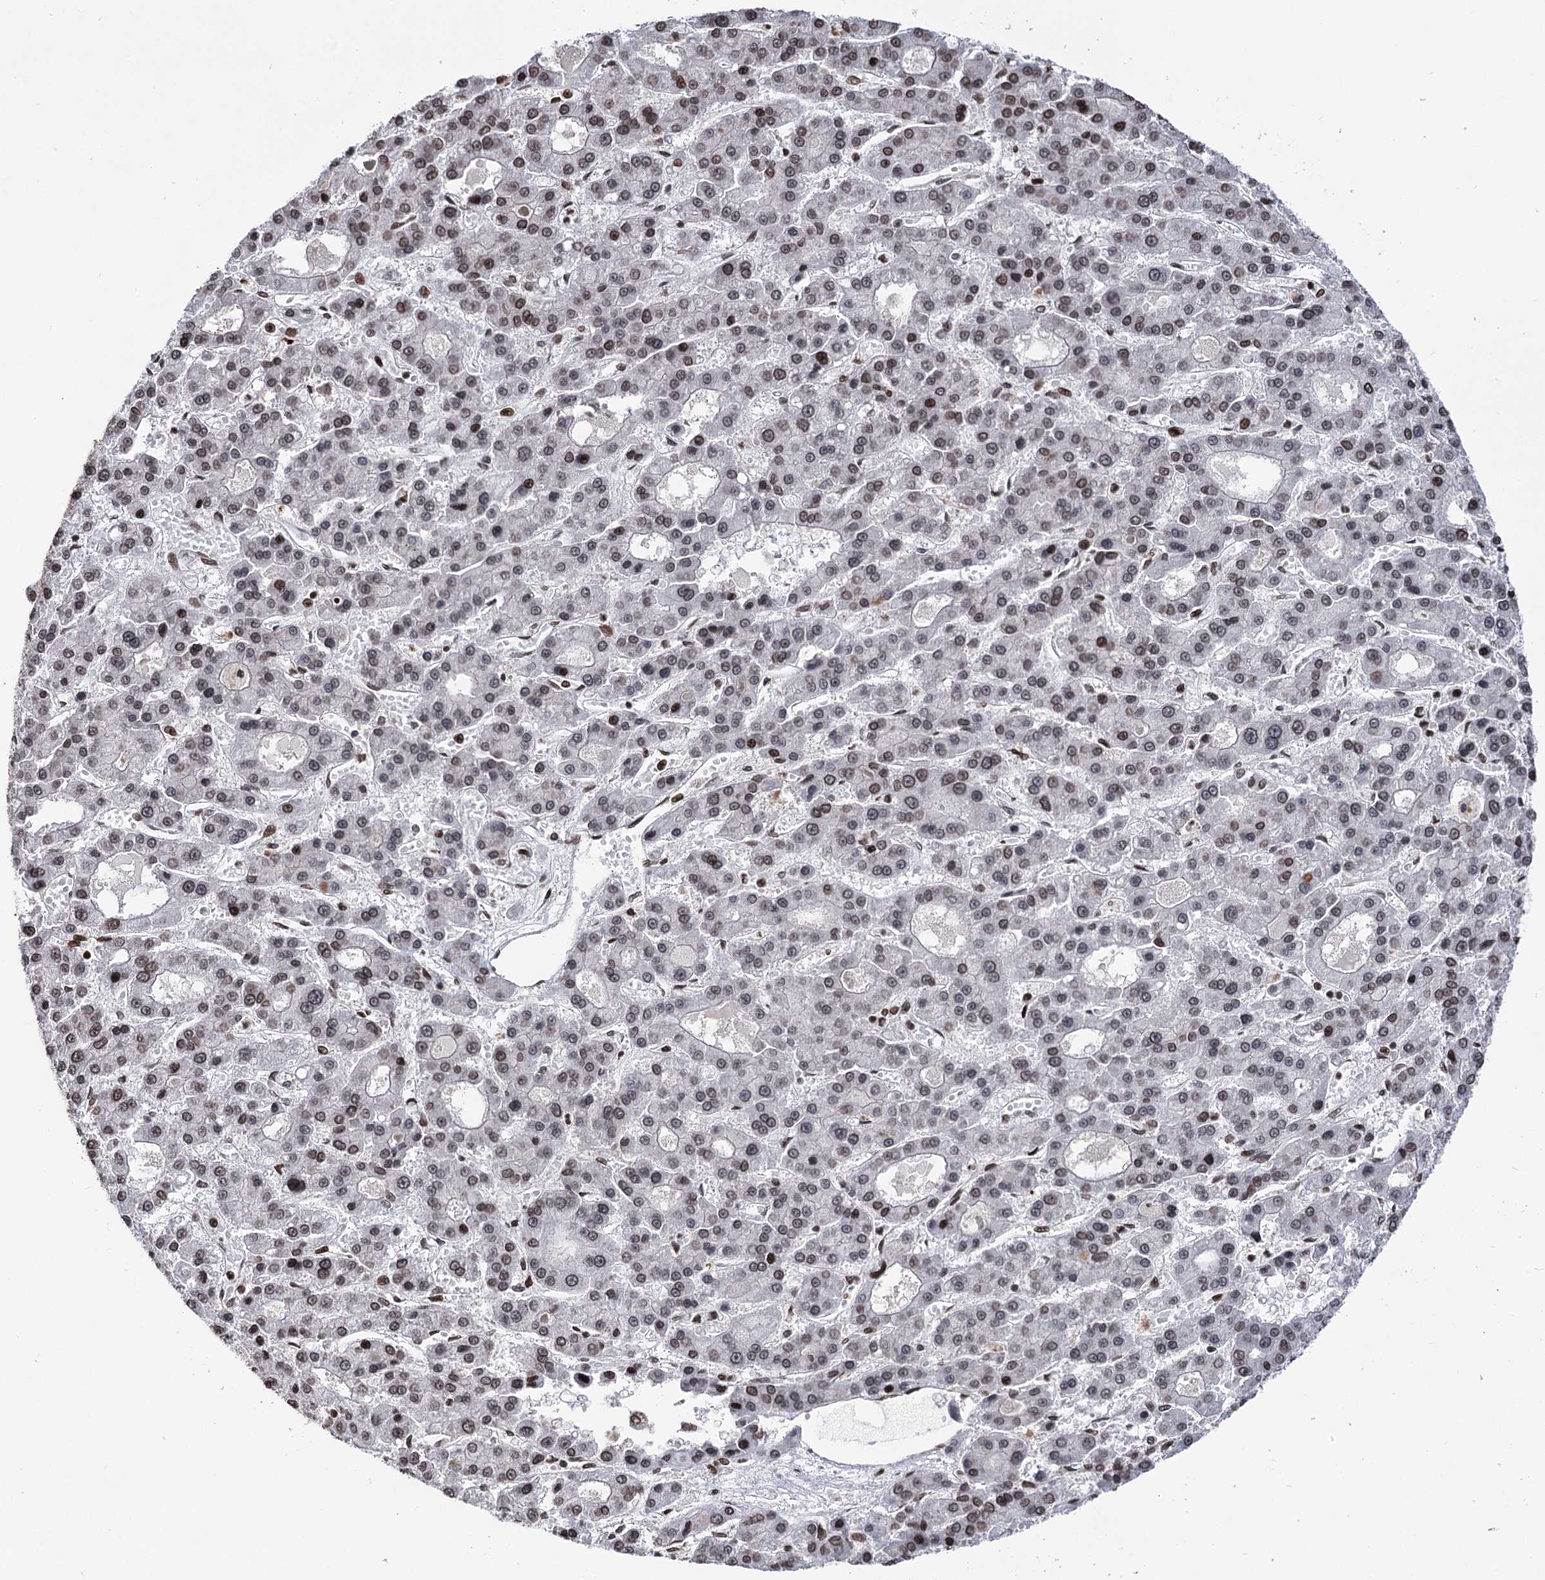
{"staining": {"intensity": "weak", "quantity": "25%-75%", "location": "nuclear"}, "tissue": "liver cancer", "cell_type": "Tumor cells", "image_type": "cancer", "snomed": [{"axis": "morphology", "description": "Carcinoma, Hepatocellular, NOS"}, {"axis": "topography", "description": "Liver"}], "caption": "Brown immunohistochemical staining in liver hepatocellular carcinoma displays weak nuclear positivity in approximately 25%-75% of tumor cells. The staining is performed using DAB (3,3'-diaminobenzidine) brown chromogen to label protein expression. The nuclei are counter-stained blue using hematoxylin.", "gene": "CCDC77", "patient": {"sex": "male", "age": 70}}